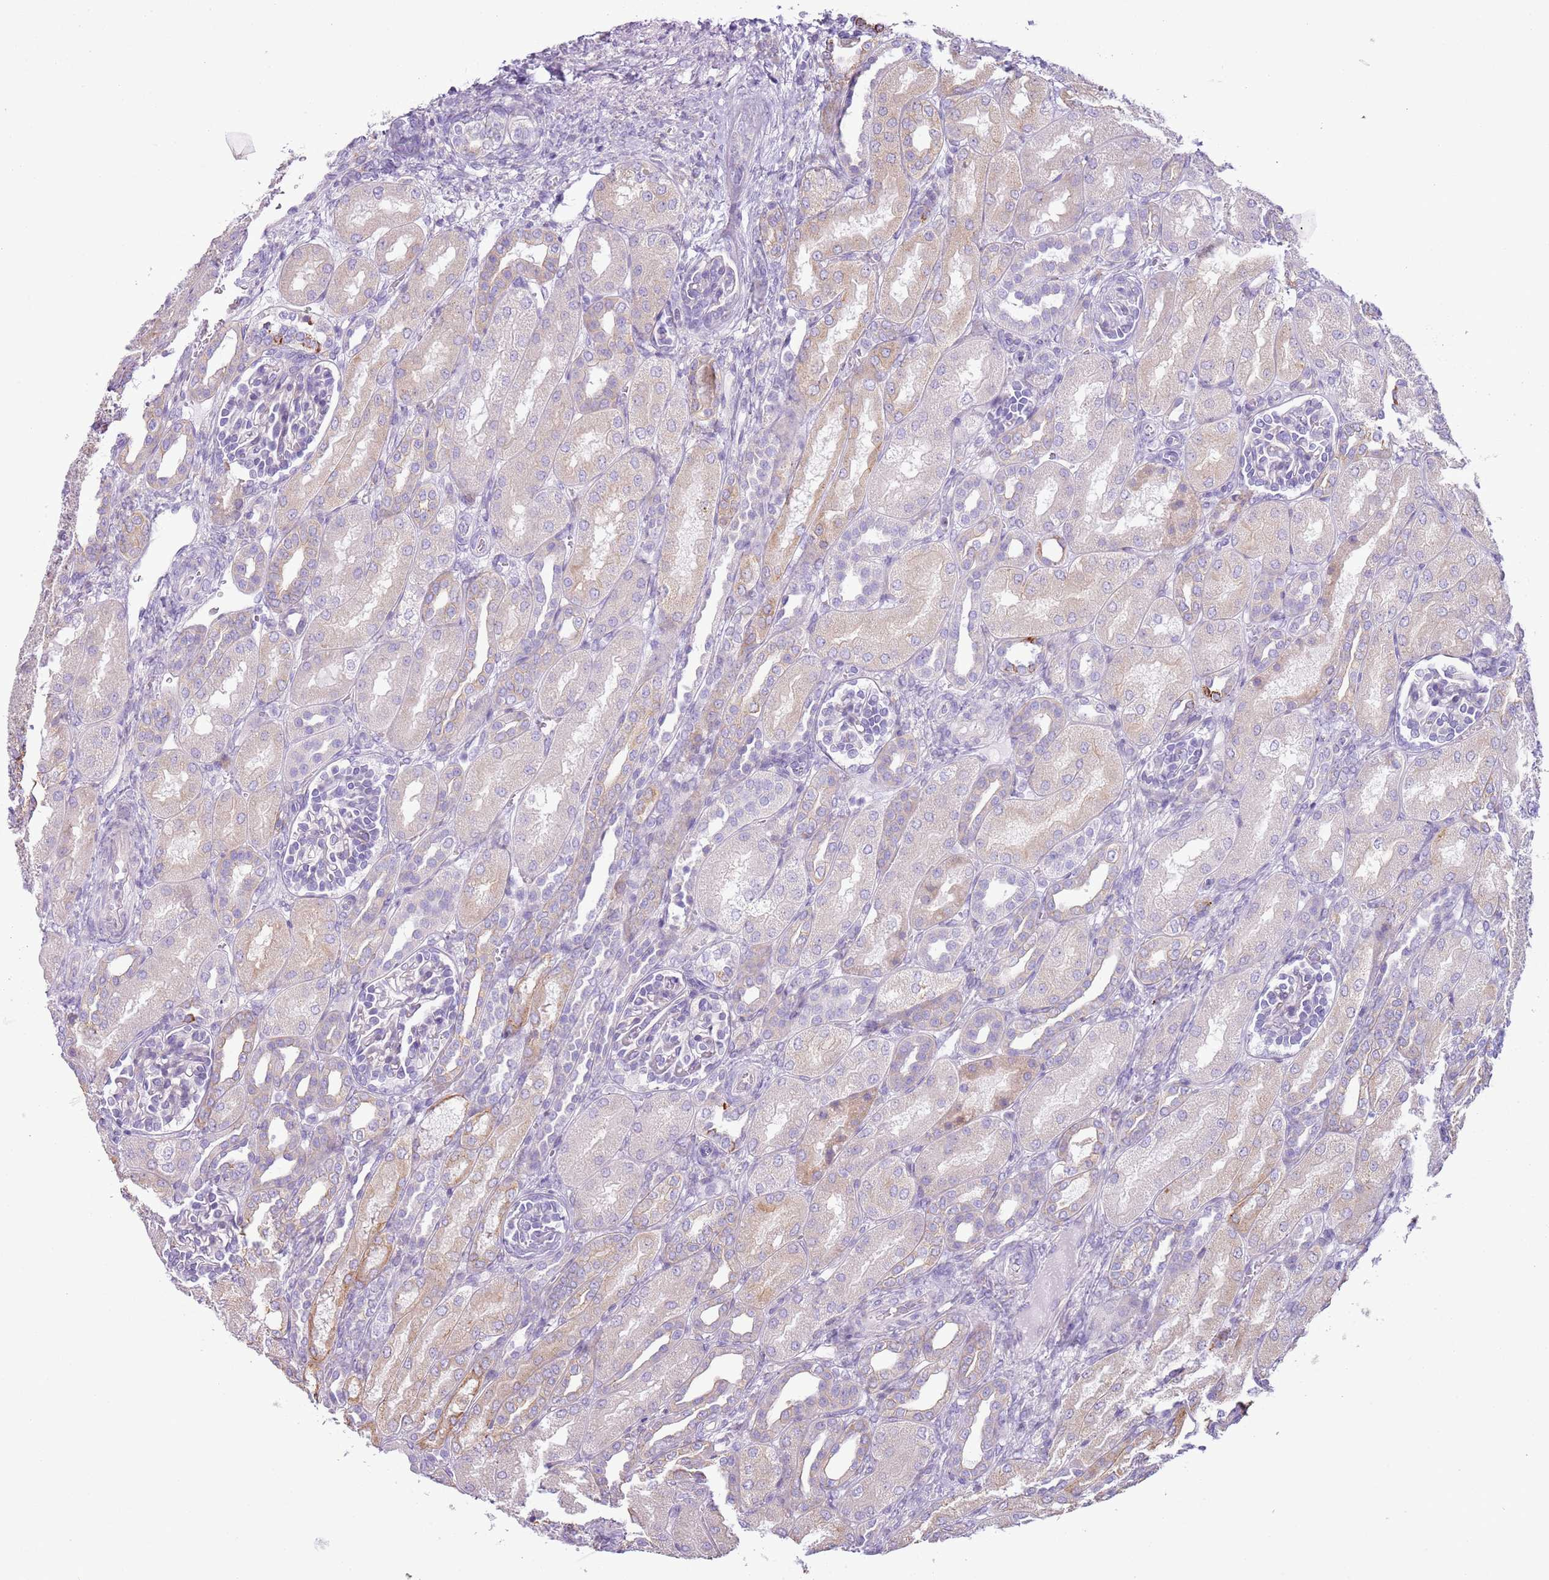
{"staining": {"intensity": "negative", "quantity": "none", "location": "none"}, "tissue": "kidney", "cell_type": "Cells in glomeruli", "image_type": "normal", "snomed": [{"axis": "morphology", "description": "Normal tissue, NOS"}, {"axis": "morphology", "description": "Neoplasm, malignant, NOS"}, {"axis": "topography", "description": "Kidney"}], "caption": "Cells in glomeruli are negative for brown protein staining in unremarkable kidney. (DAB IHC, high magnification).", "gene": "OAF", "patient": {"sex": "female", "age": 1}}